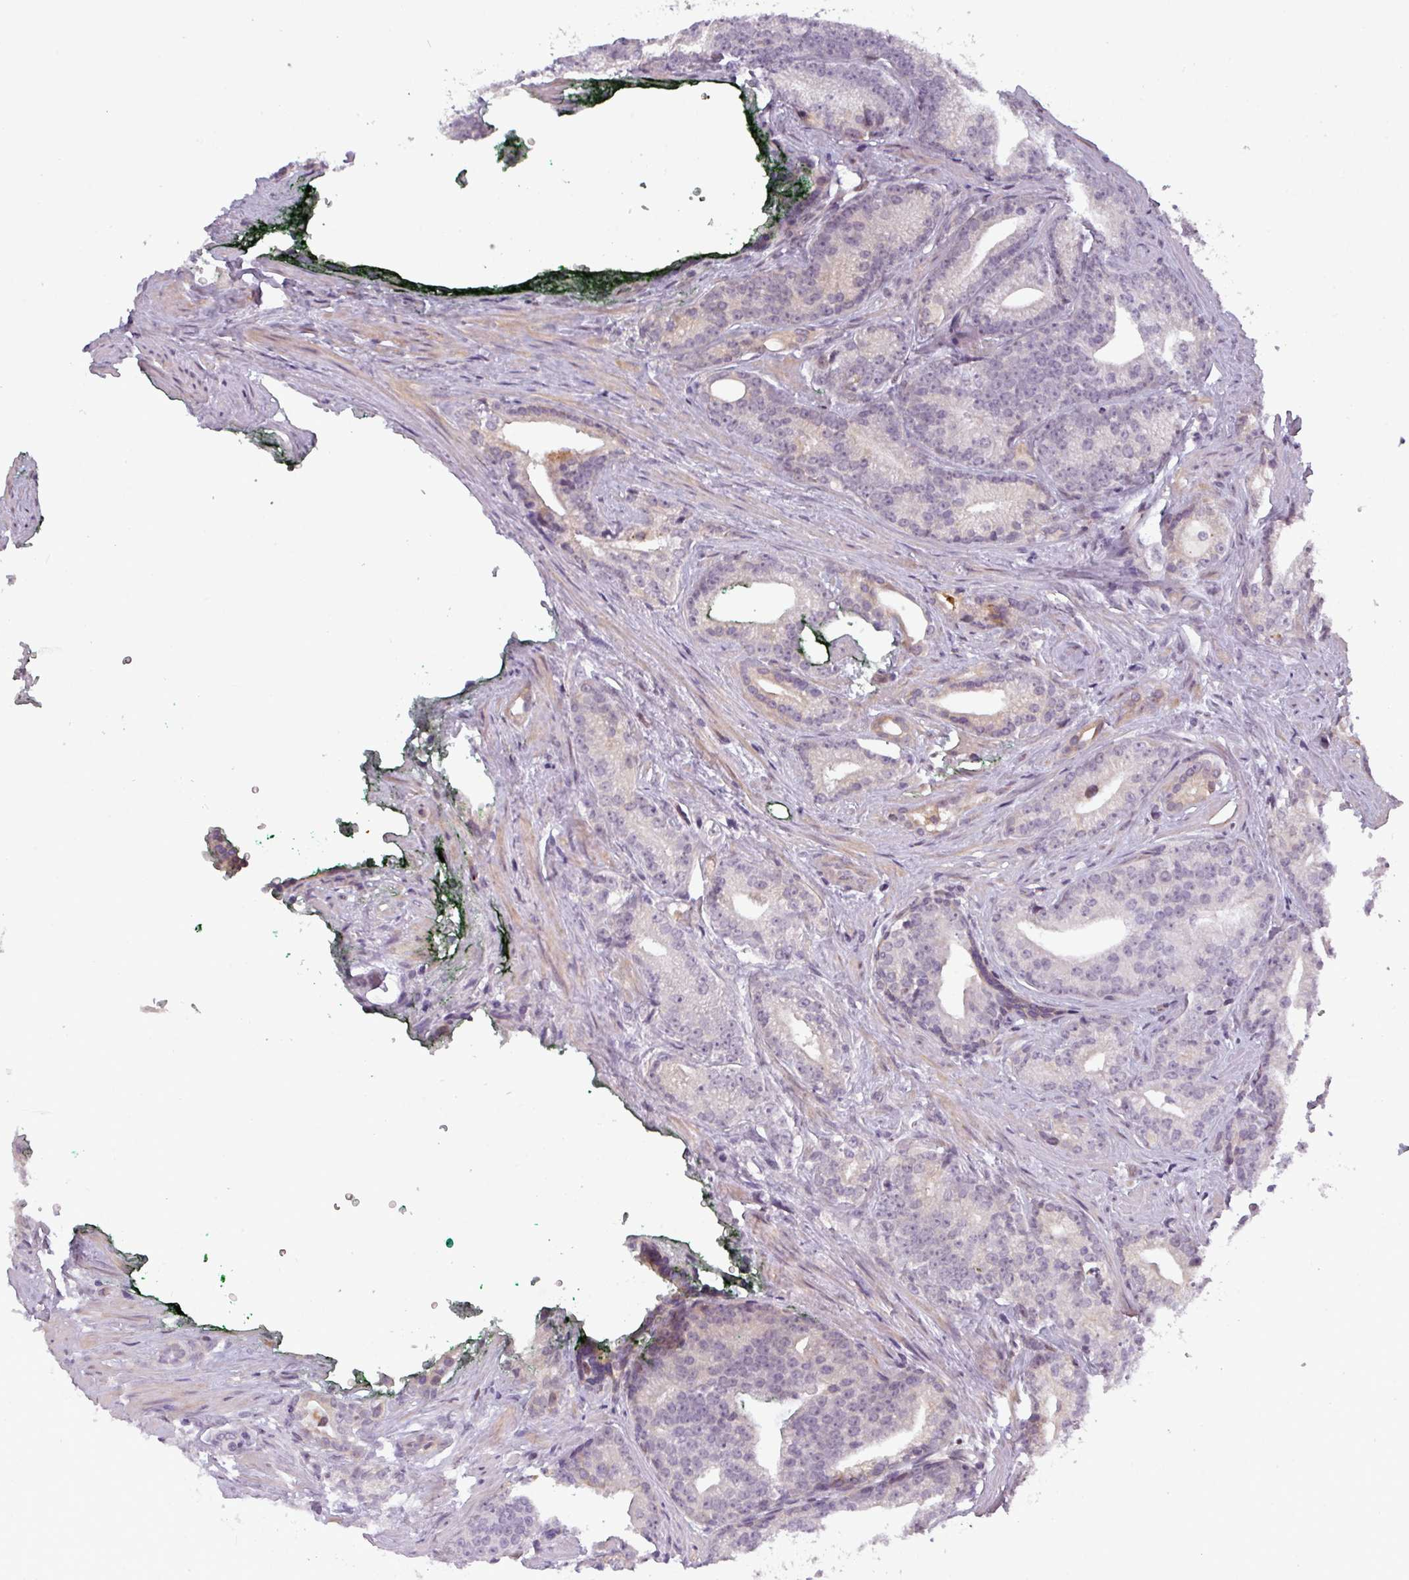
{"staining": {"intensity": "negative", "quantity": "none", "location": "none"}, "tissue": "prostate cancer", "cell_type": "Tumor cells", "image_type": "cancer", "snomed": [{"axis": "morphology", "description": "Adenocarcinoma, Low grade"}, {"axis": "topography", "description": "Prostate"}], "caption": "Immunohistochemistry (IHC) micrograph of neoplastic tissue: human prostate cancer (low-grade adenocarcinoma) stained with DAB demonstrates no significant protein expression in tumor cells.", "gene": "PRAMEF12", "patient": {"sex": "male", "age": 71}}